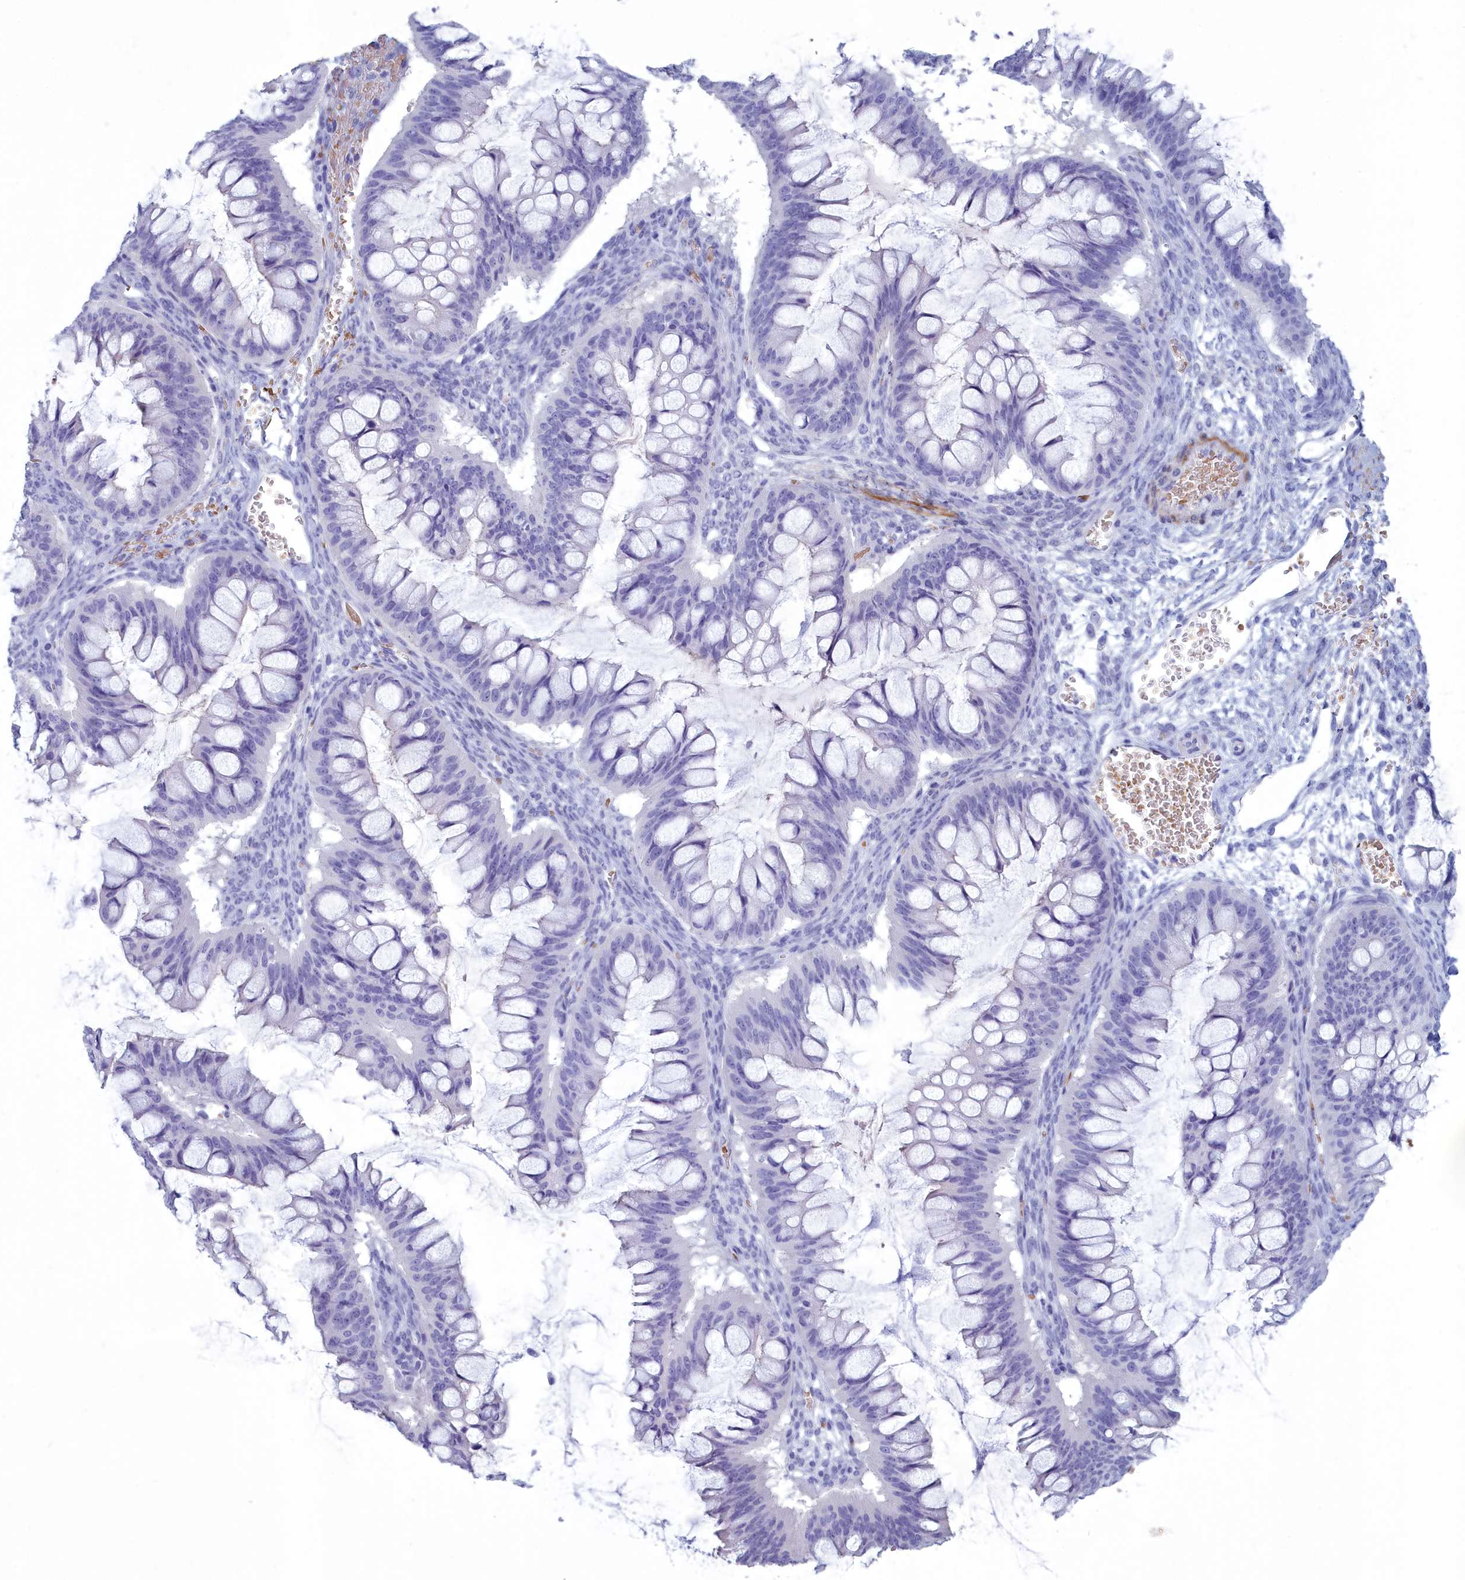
{"staining": {"intensity": "negative", "quantity": "none", "location": "none"}, "tissue": "ovarian cancer", "cell_type": "Tumor cells", "image_type": "cancer", "snomed": [{"axis": "morphology", "description": "Cystadenocarcinoma, mucinous, NOS"}, {"axis": "topography", "description": "Ovary"}], "caption": "DAB immunohistochemical staining of human ovarian cancer demonstrates no significant staining in tumor cells. (IHC, brightfield microscopy, high magnification).", "gene": "GAPDHS", "patient": {"sex": "female", "age": 73}}